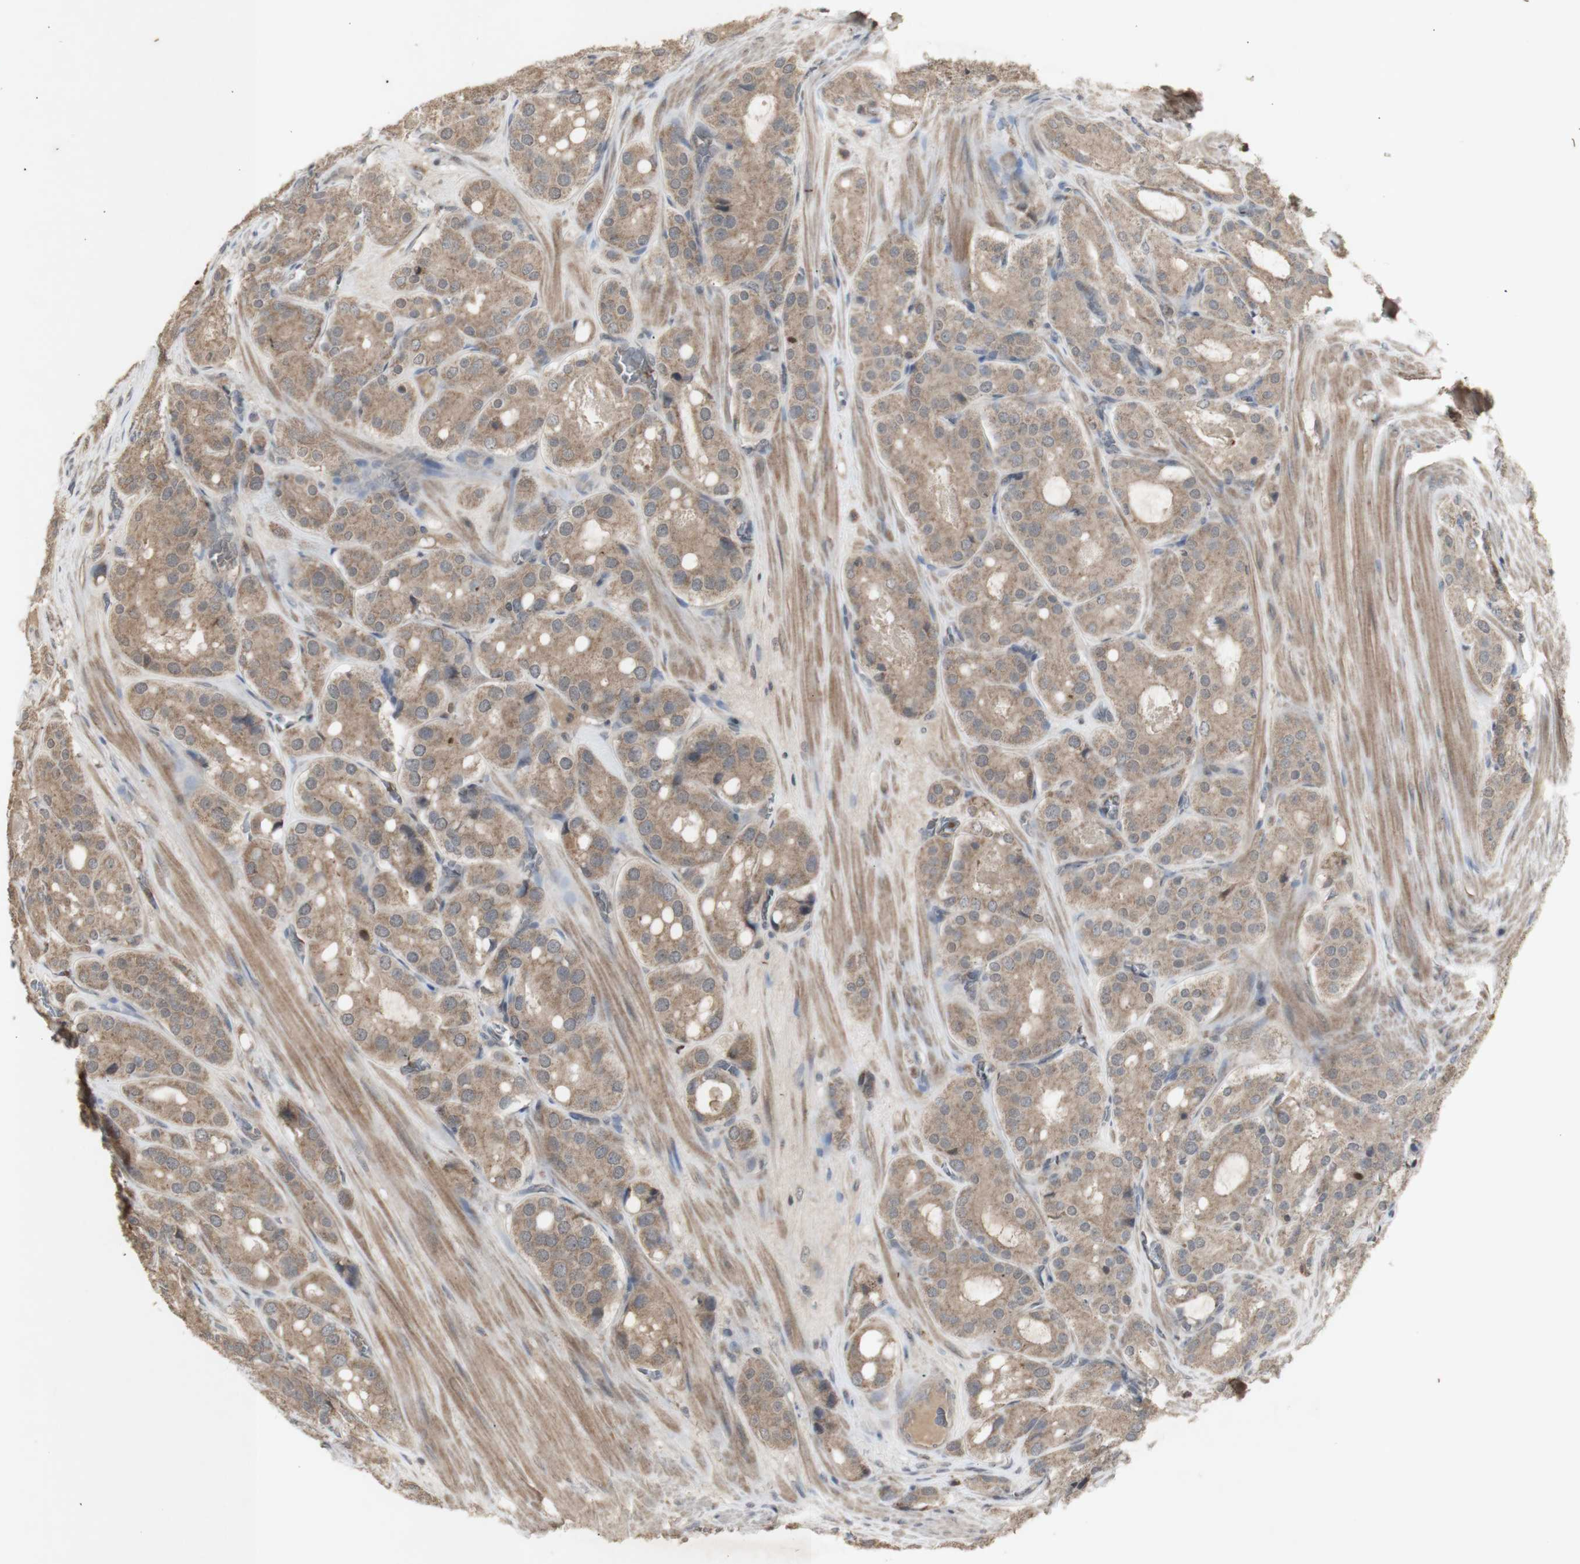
{"staining": {"intensity": "moderate", "quantity": ">75%", "location": "cytoplasmic/membranous"}, "tissue": "prostate cancer", "cell_type": "Tumor cells", "image_type": "cancer", "snomed": [{"axis": "morphology", "description": "Adenocarcinoma, High grade"}, {"axis": "topography", "description": "Prostate"}], "caption": "Immunohistochemical staining of prostate cancer demonstrates medium levels of moderate cytoplasmic/membranous protein staining in about >75% of tumor cells. The staining was performed using DAB, with brown indicating positive protein expression. Nuclei are stained blue with hematoxylin.", "gene": "INS", "patient": {"sex": "male", "age": 65}}